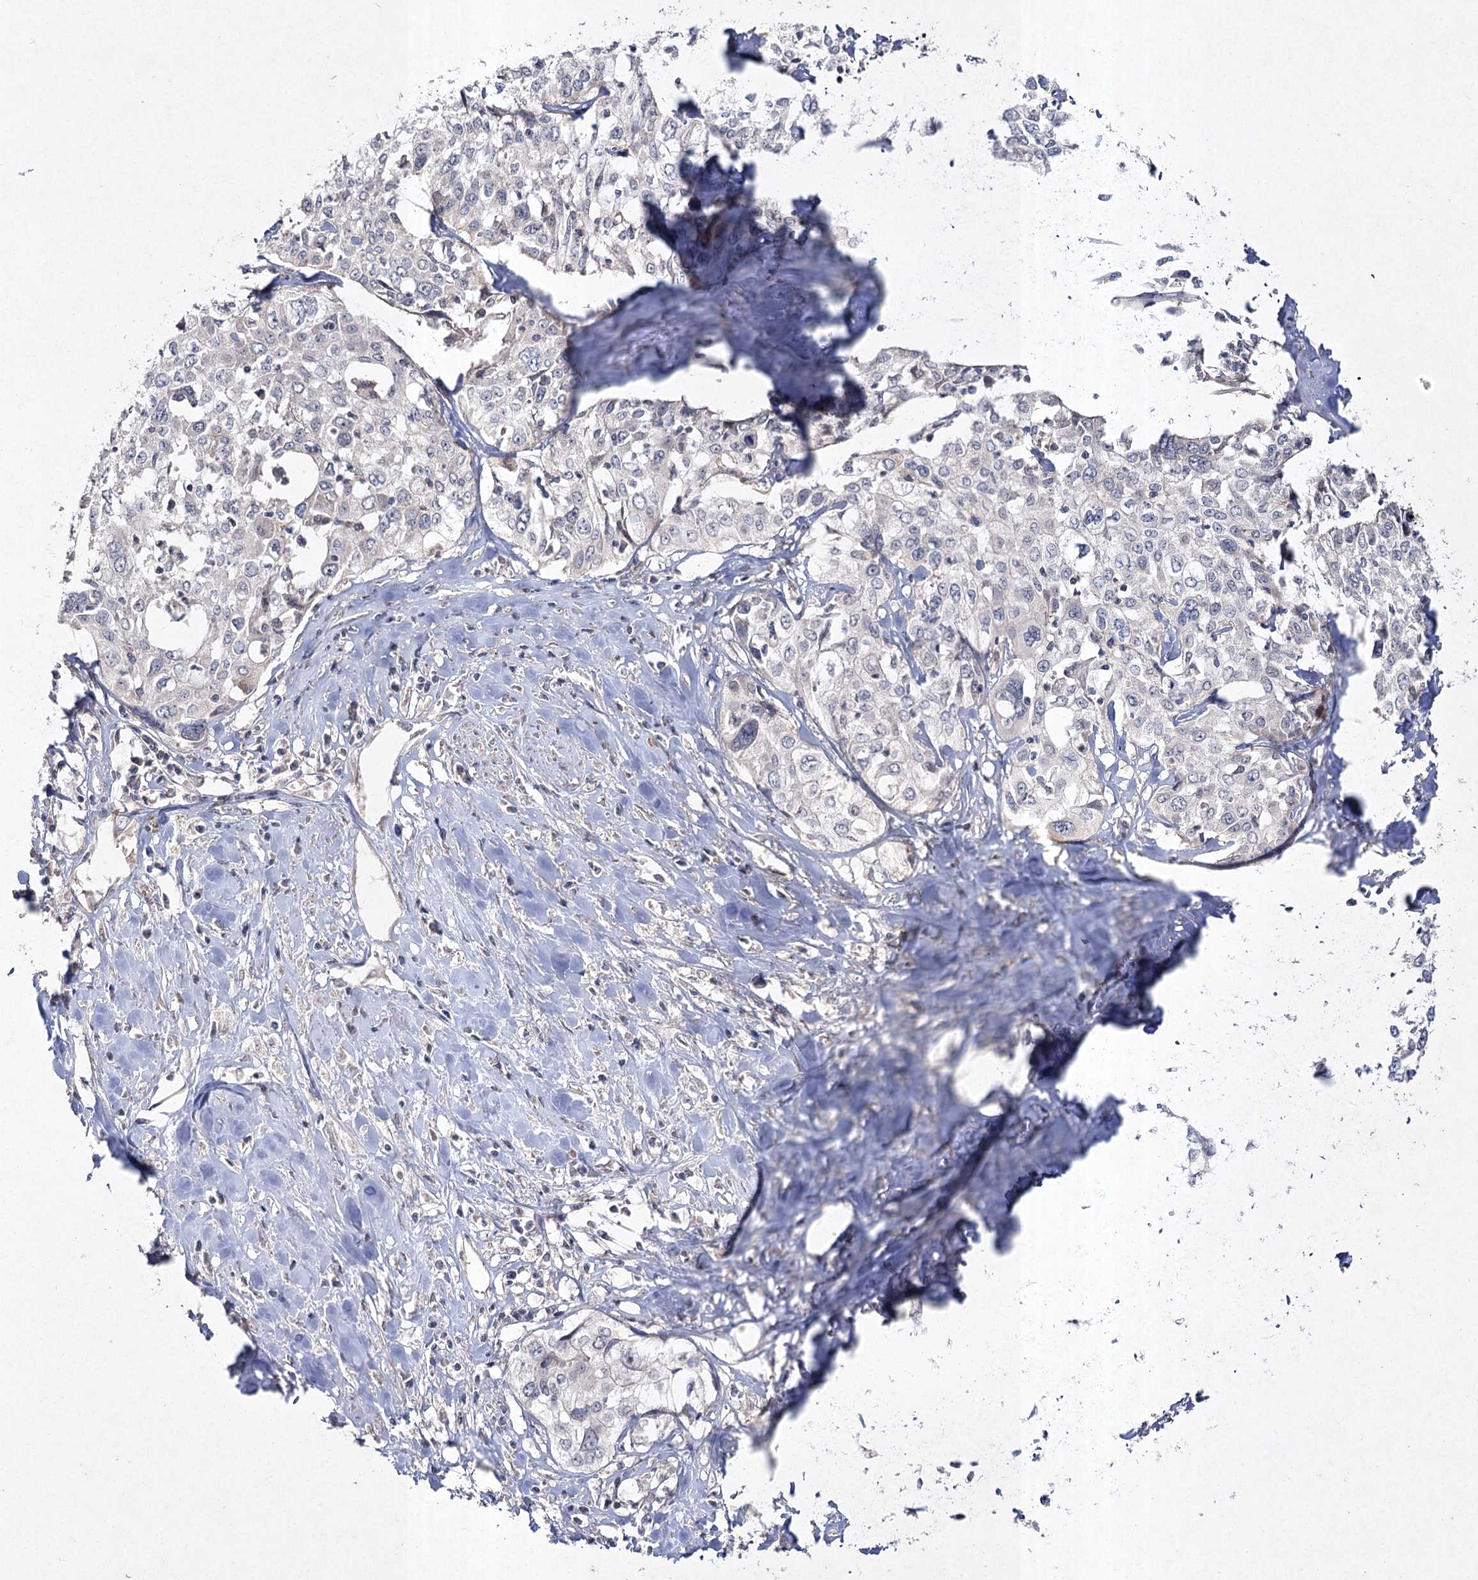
{"staining": {"intensity": "negative", "quantity": "none", "location": "none"}, "tissue": "cervical cancer", "cell_type": "Tumor cells", "image_type": "cancer", "snomed": [{"axis": "morphology", "description": "Squamous cell carcinoma, NOS"}, {"axis": "topography", "description": "Cervix"}], "caption": "There is no significant staining in tumor cells of squamous cell carcinoma (cervical).", "gene": "FANCL", "patient": {"sex": "female", "age": 31}}